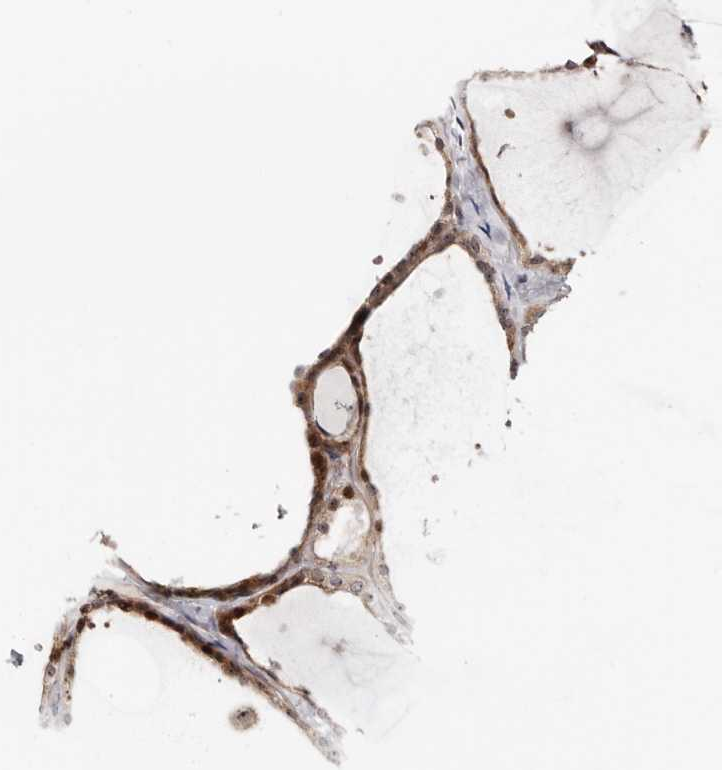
{"staining": {"intensity": "moderate", "quantity": ">75%", "location": "cytoplasmic/membranous,nuclear"}, "tissue": "thyroid gland", "cell_type": "Glandular cells", "image_type": "normal", "snomed": [{"axis": "morphology", "description": "Normal tissue, NOS"}, {"axis": "topography", "description": "Thyroid gland"}], "caption": "A high-resolution image shows immunohistochemistry (IHC) staining of benign thyroid gland, which shows moderate cytoplasmic/membranous,nuclear positivity in about >75% of glandular cells.", "gene": "ODF2L", "patient": {"sex": "female", "age": 44}}